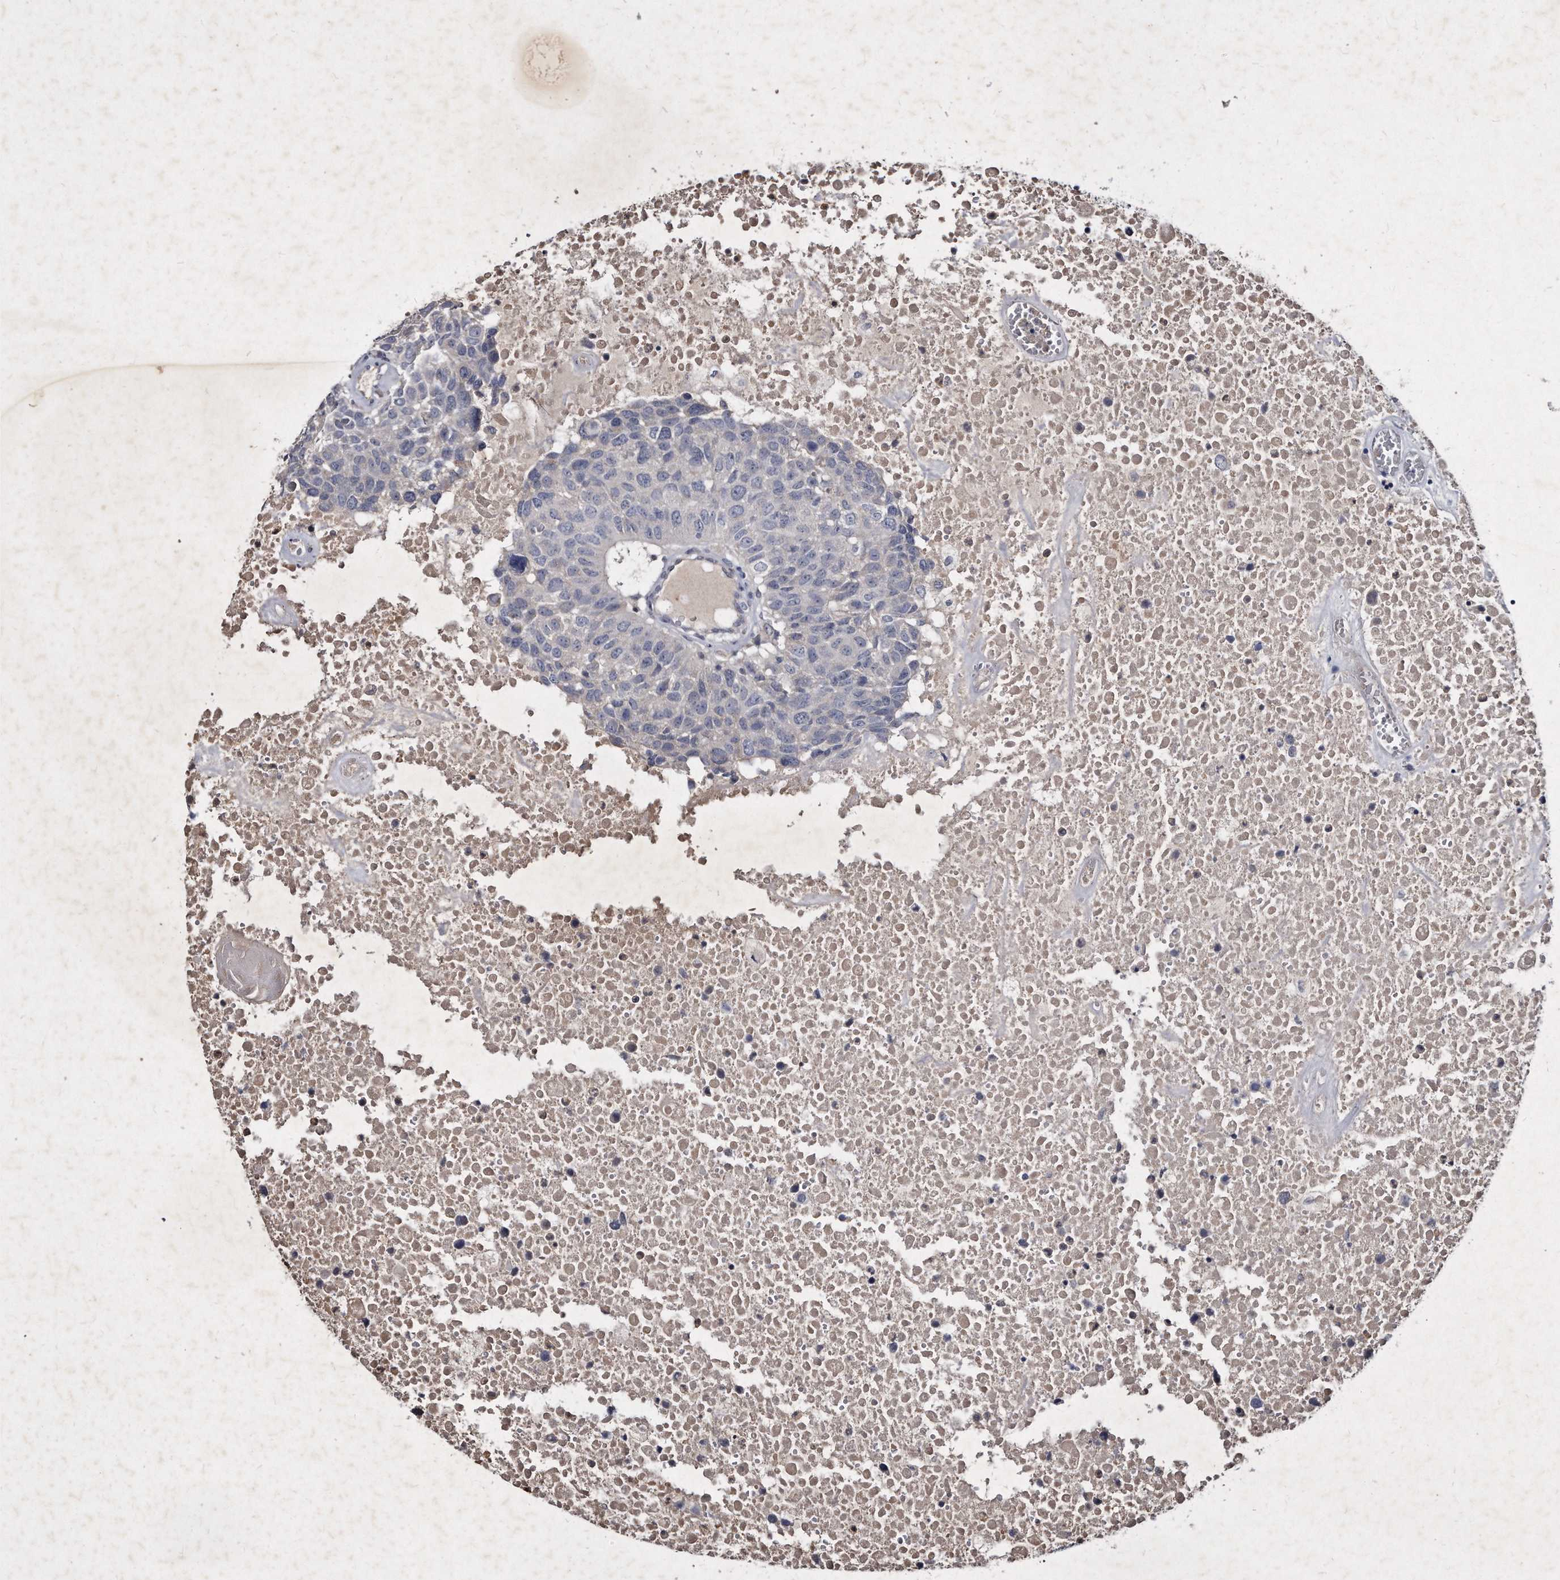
{"staining": {"intensity": "negative", "quantity": "none", "location": "none"}, "tissue": "head and neck cancer", "cell_type": "Tumor cells", "image_type": "cancer", "snomed": [{"axis": "morphology", "description": "Squamous cell carcinoma, NOS"}, {"axis": "topography", "description": "Head-Neck"}], "caption": "This photomicrograph is of head and neck cancer (squamous cell carcinoma) stained with immunohistochemistry to label a protein in brown with the nuclei are counter-stained blue. There is no expression in tumor cells. (DAB (3,3'-diaminobenzidine) immunohistochemistry with hematoxylin counter stain).", "gene": "KLHDC3", "patient": {"sex": "male", "age": 66}}